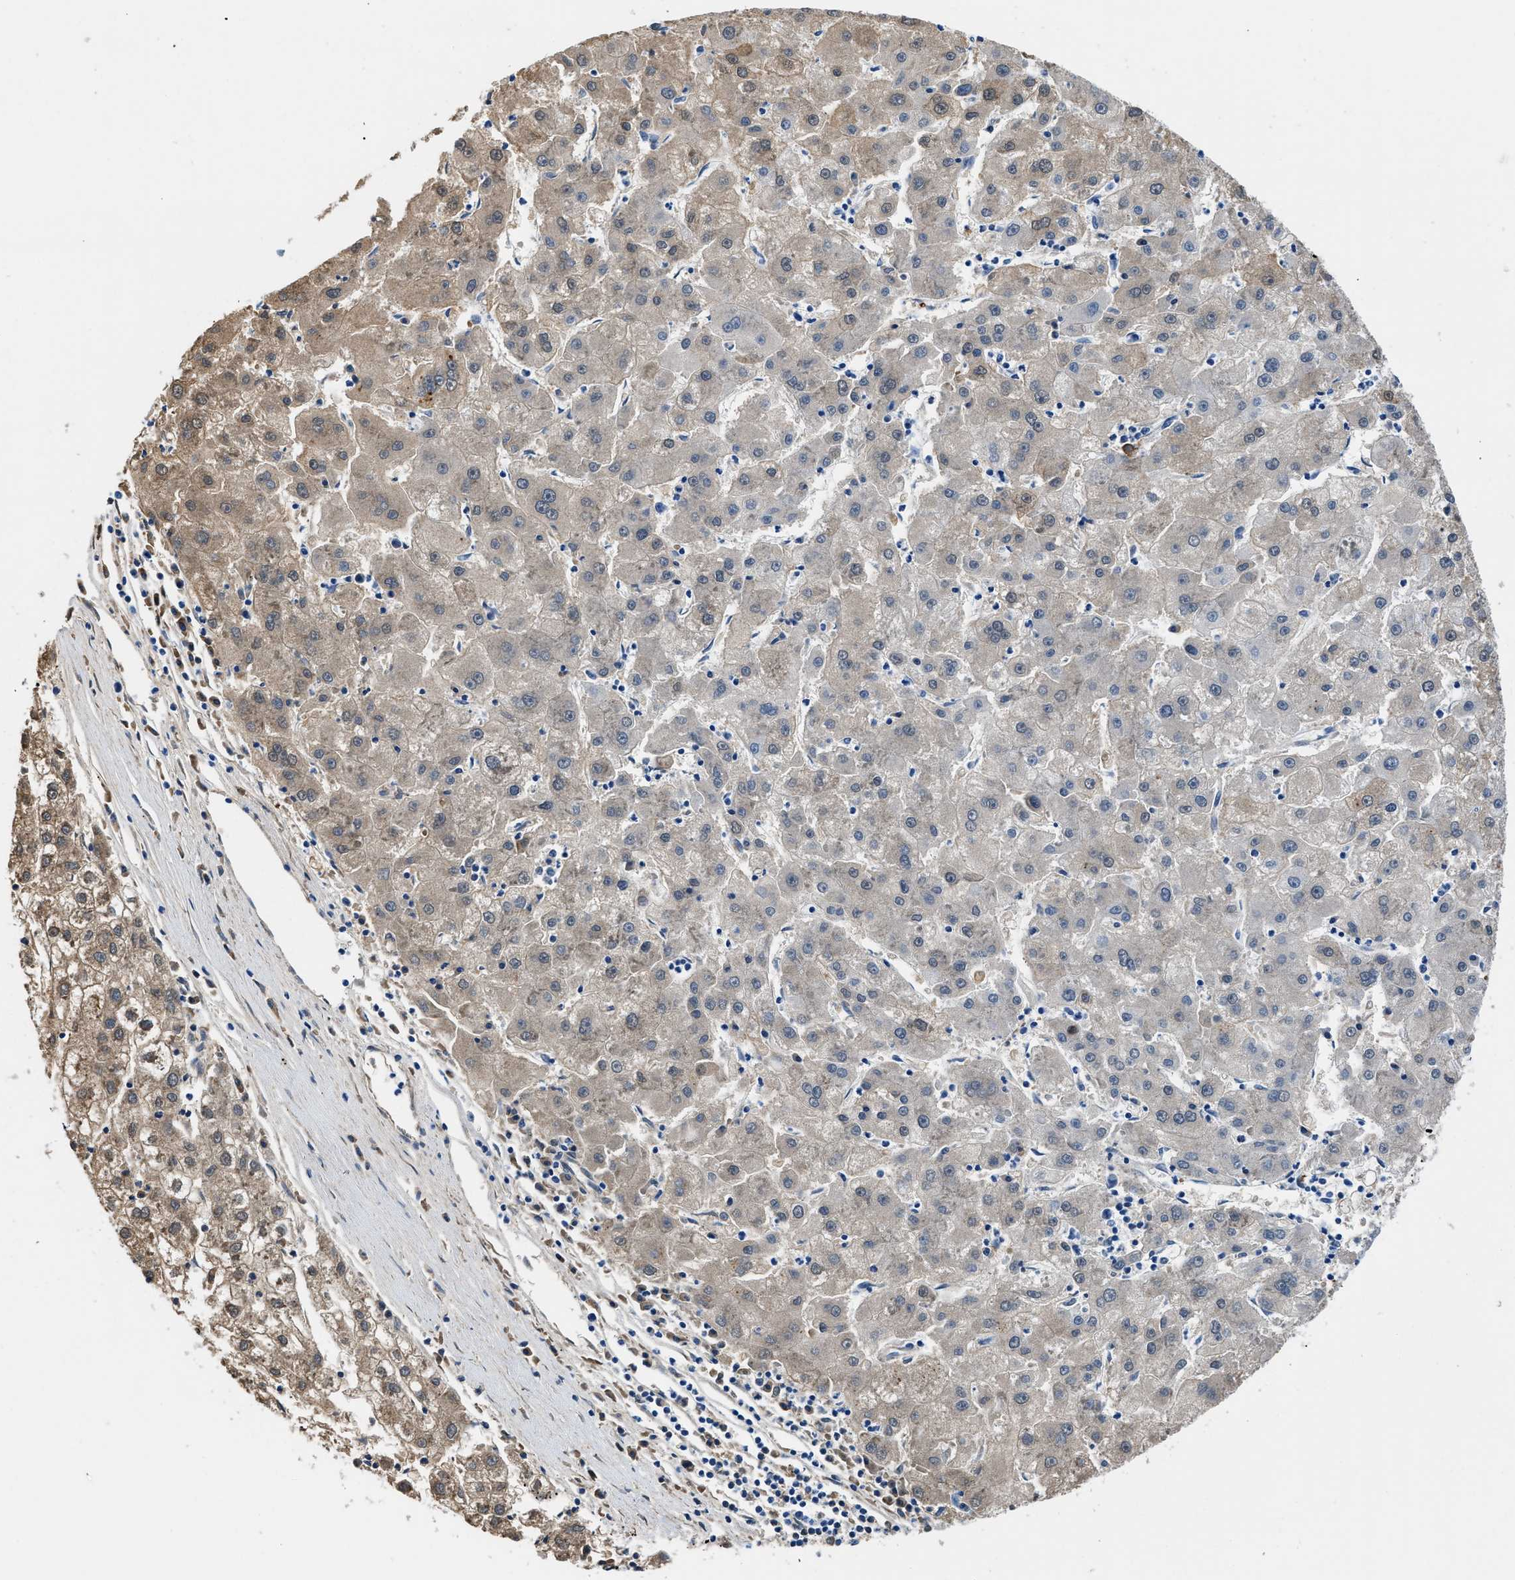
{"staining": {"intensity": "weak", "quantity": ">75%", "location": "cytoplasmic/membranous"}, "tissue": "liver cancer", "cell_type": "Tumor cells", "image_type": "cancer", "snomed": [{"axis": "morphology", "description": "Carcinoma, Hepatocellular, NOS"}, {"axis": "topography", "description": "Liver"}], "caption": "Human liver hepatocellular carcinoma stained for a protein (brown) exhibits weak cytoplasmic/membranous positive expression in approximately >75% of tumor cells.", "gene": "FADS6", "patient": {"sex": "male", "age": 72}}